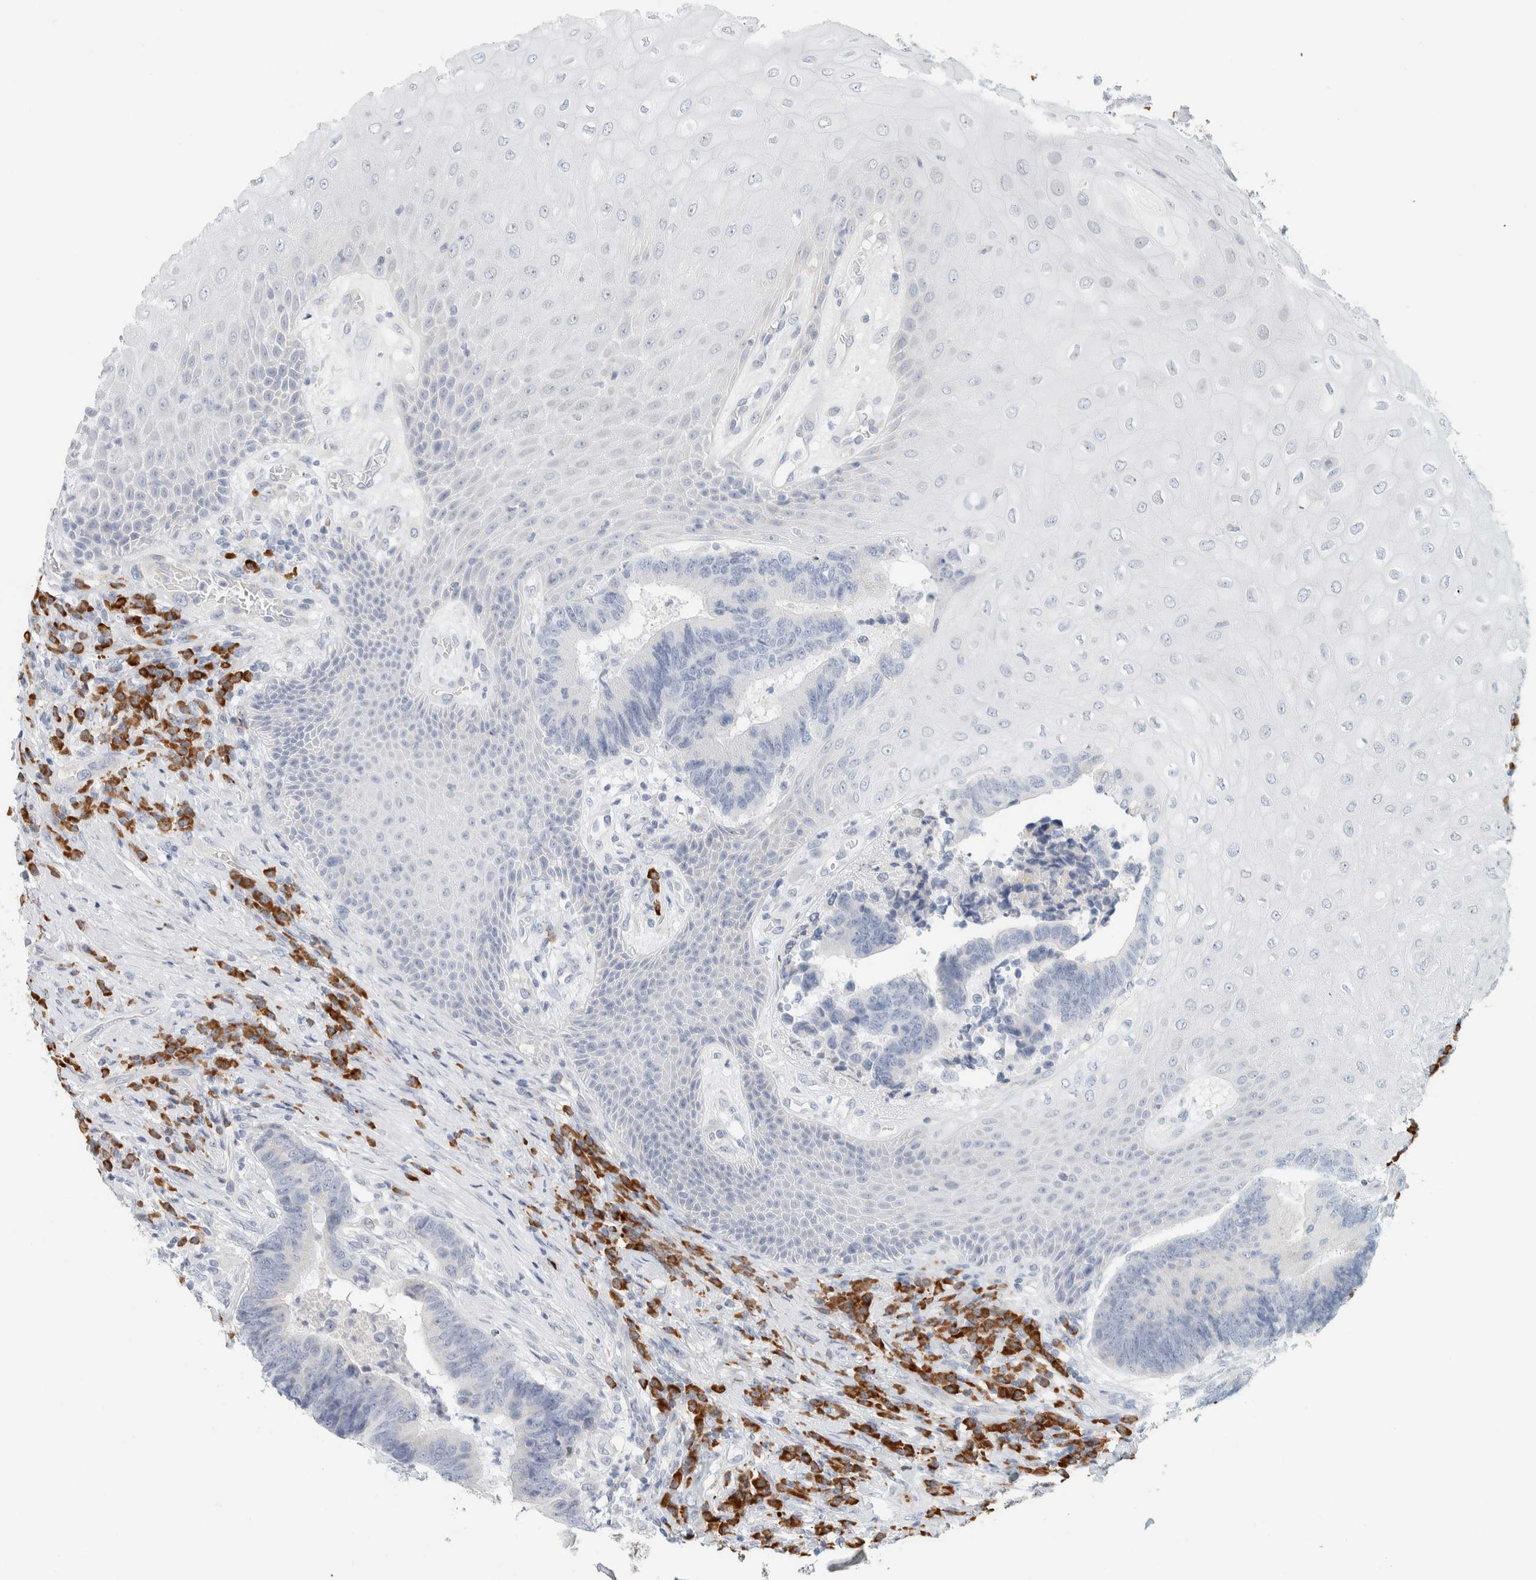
{"staining": {"intensity": "negative", "quantity": "none", "location": "none"}, "tissue": "colorectal cancer", "cell_type": "Tumor cells", "image_type": "cancer", "snomed": [{"axis": "morphology", "description": "Adenocarcinoma, NOS"}, {"axis": "topography", "description": "Rectum"}, {"axis": "topography", "description": "Anal"}], "caption": "Tumor cells are negative for brown protein staining in colorectal cancer (adenocarcinoma).", "gene": "ARHGAP27", "patient": {"sex": "female", "age": 89}}